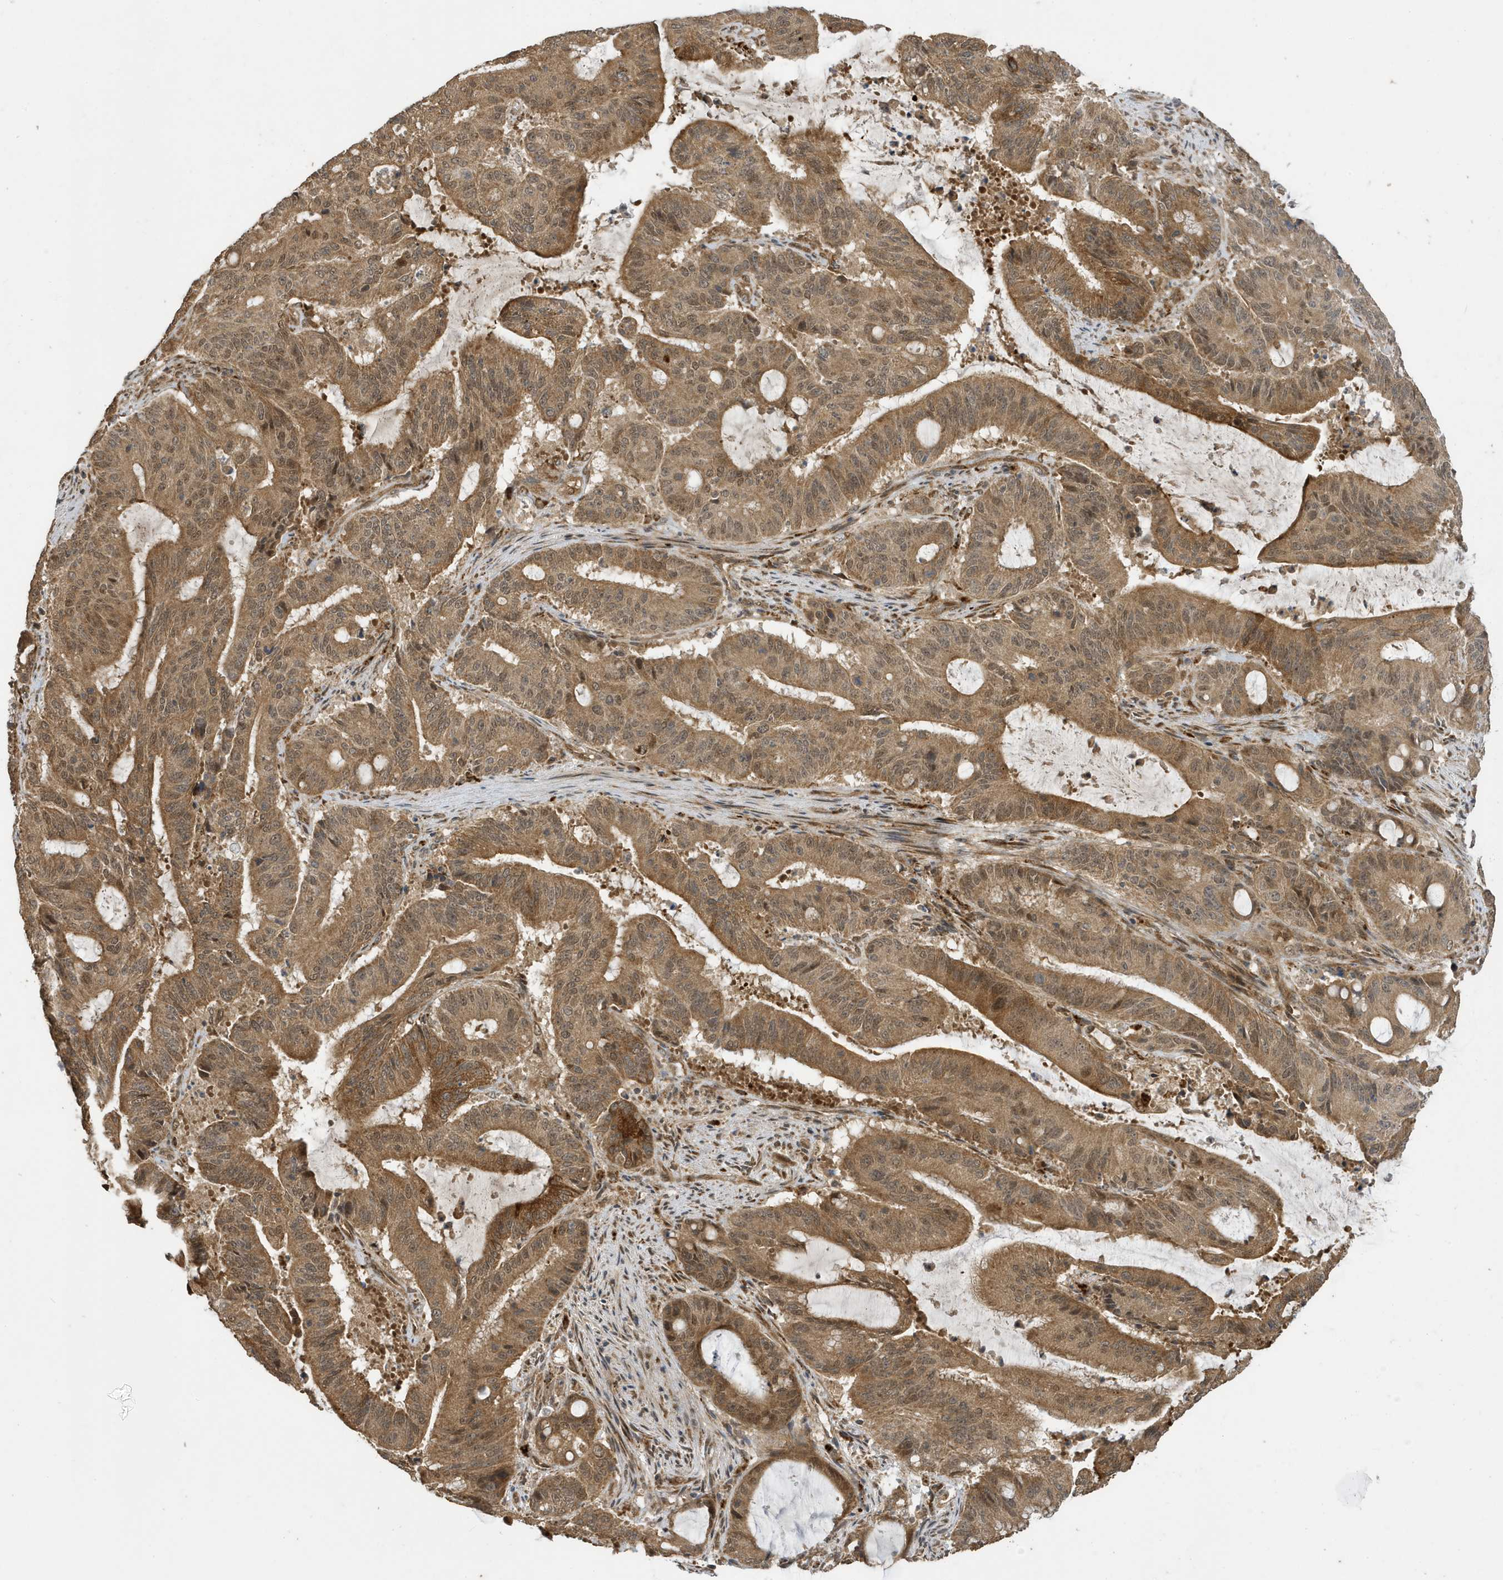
{"staining": {"intensity": "moderate", "quantity": ">75%", "location": "cytoplasmic/membranous,nuclear"}, "tissue": "liver cancer", "cell_type": "Tumor cells", "image_type": "cancer", "snomed": [{"axis": "morphology", "description": "Normal tissue, NOS"}, {"axis": "morphology", "description": "Cholangiocarcinoma"}, {"axis": "topography", "description": "Liver"}, {"axis": "topography", "description": "Peripheral nerve tissue"}], "caption": "Immunohistochemistry (IHC) (DAB) staining of human cholangiocarcinoma (liver) exhibits moderate cytoplasmic/membranous and nuclear protein staining in about >75% of tumor cells. (DAB IHC, brown staining for protein, blue staining for nuclei).", "gene": "NCOA7", "patient": {"sex": "female", "age": 73}}